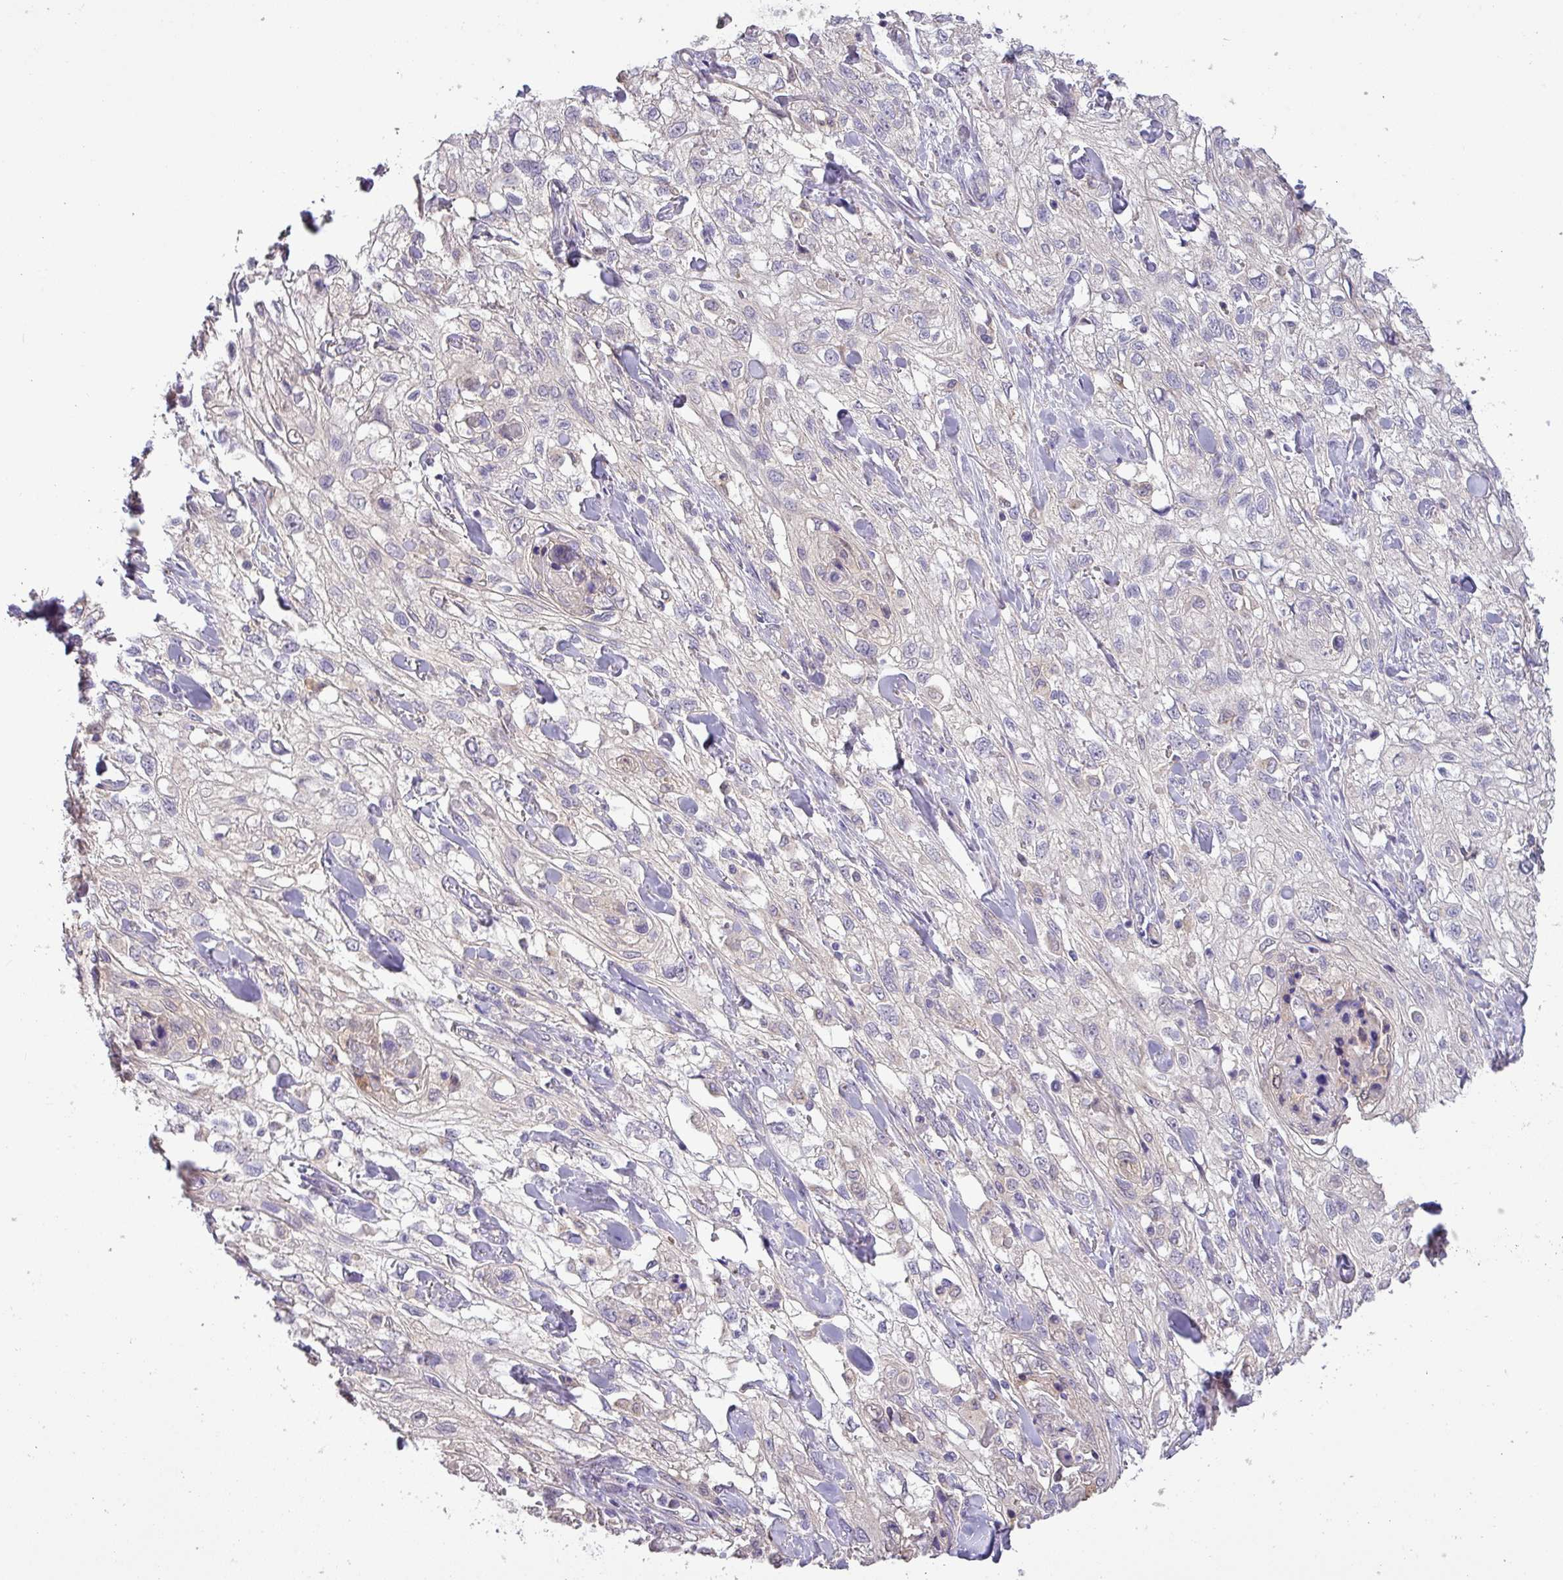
{"staining": {"intensity": "negative", "quantity": "none", "location": "none"}, "tissue": "skin cancer", "cell_type": "Tumor cells", "image_type": "cancer", "snomed": [{"axis": "morphology", "description": "Squamous cell carcinoma, NOS"}, {"axis": "topography", "description": "Skin"}, {"axis": "topography", "description": "Vulva"}], "caption": "Immunohistochemistry (IHC) of squamous cell carcinoma (skin) demonstrates no expression in tumor cells.", "gene": "GALNT12", "patient": {"sex": "female", "age": 86}}